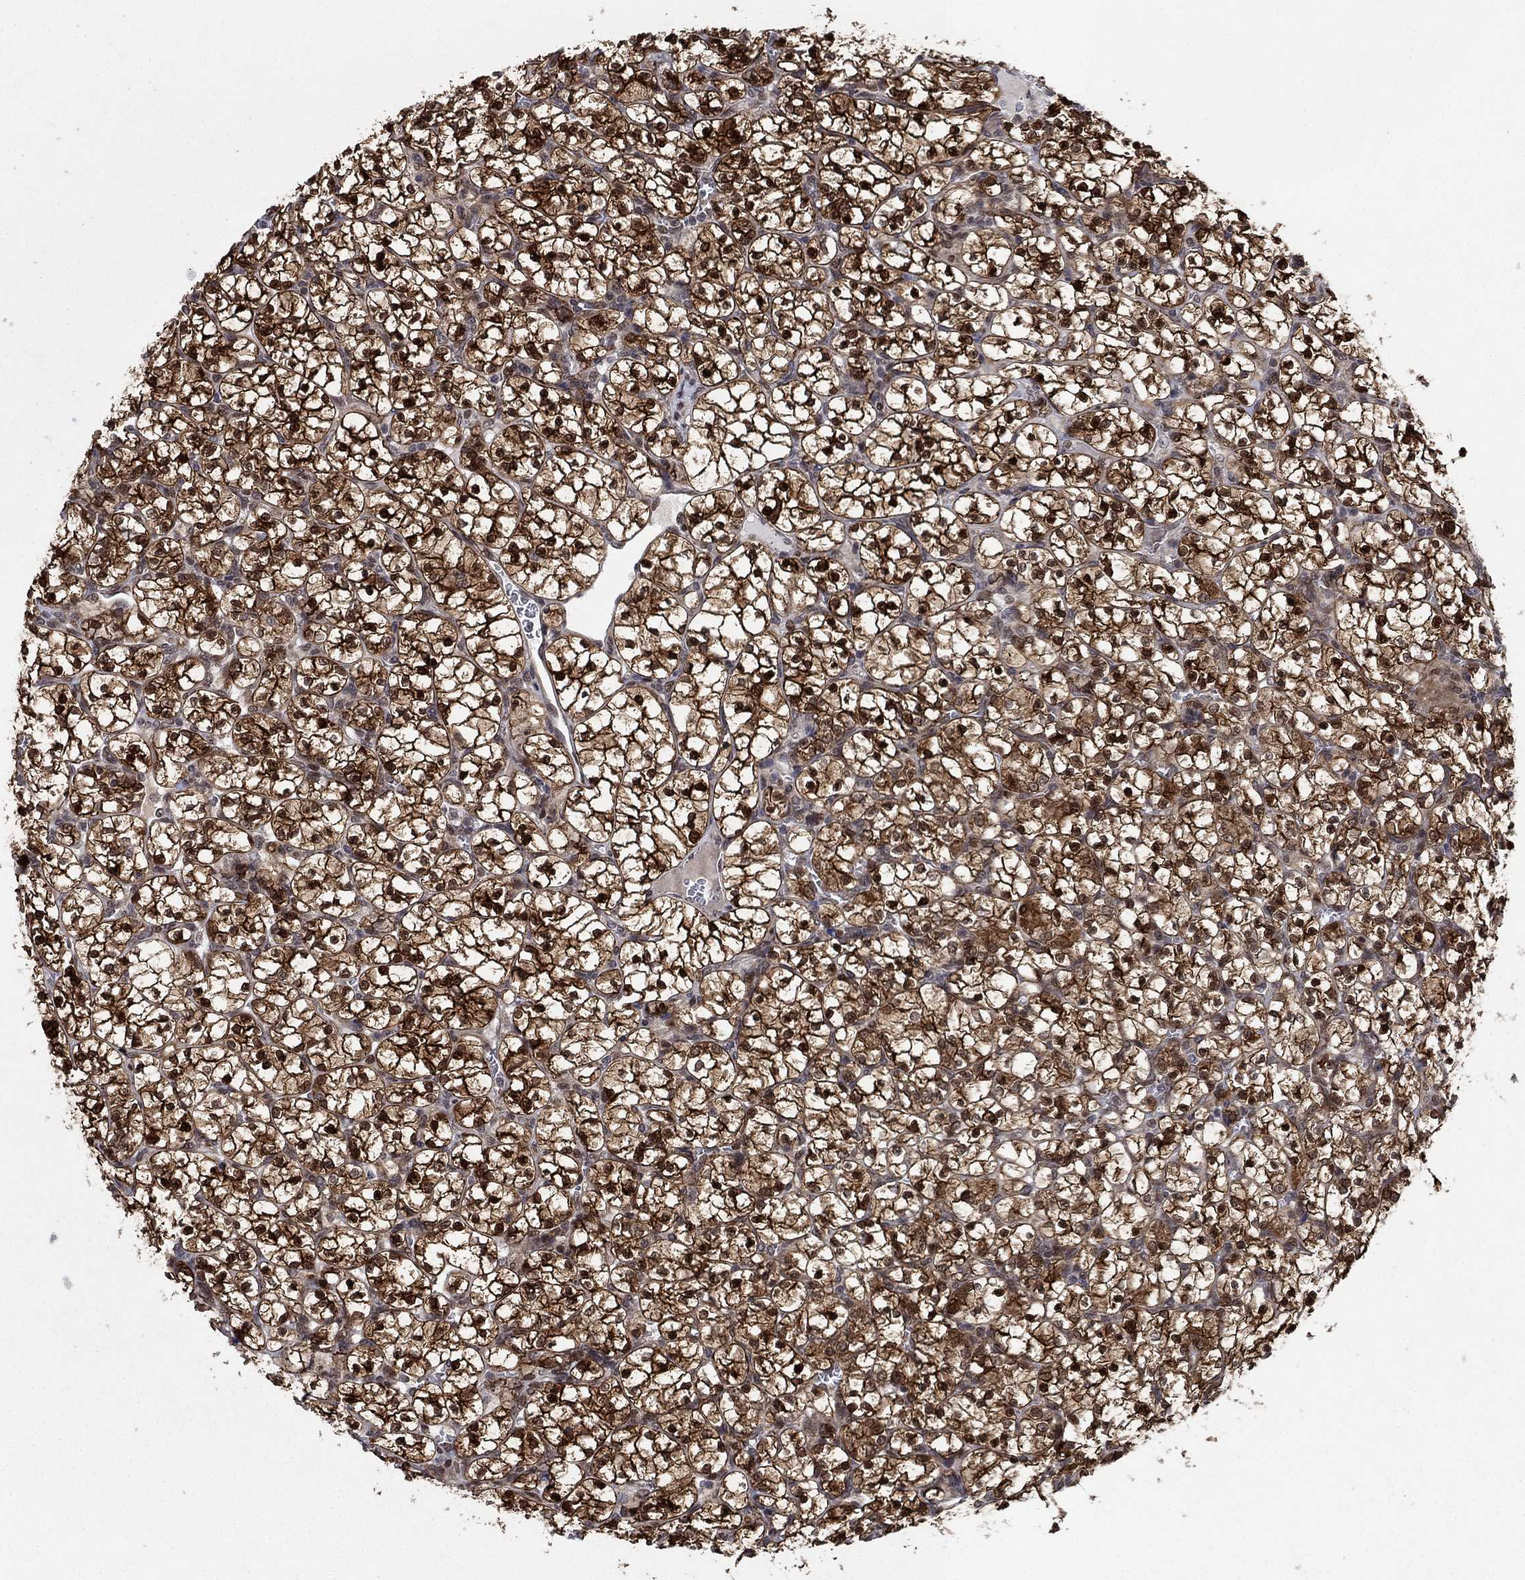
{"staining": {"intensity": "strong", "quantity": ">75%", "location": "cytoplasmic/membranous,nuclear"}, "tissue": "renal cancer", "cell_type": "Tumor cells", "image_type": "cancer", "snomed": [{"axis": "morphology", "description": "Adenocarcinoma, NOS"}, {"axis": "topography", "description": "Kidney"}], "caption": "About >75% of tumor cells in human renal adenocarcinoma display strong cytoplasmic/membranous and nuclear protein positivity as visualized by brown immunohistochemical staining.", "gene": "PRICKLE4", "patient": {"sex": "female", "age": 89}}